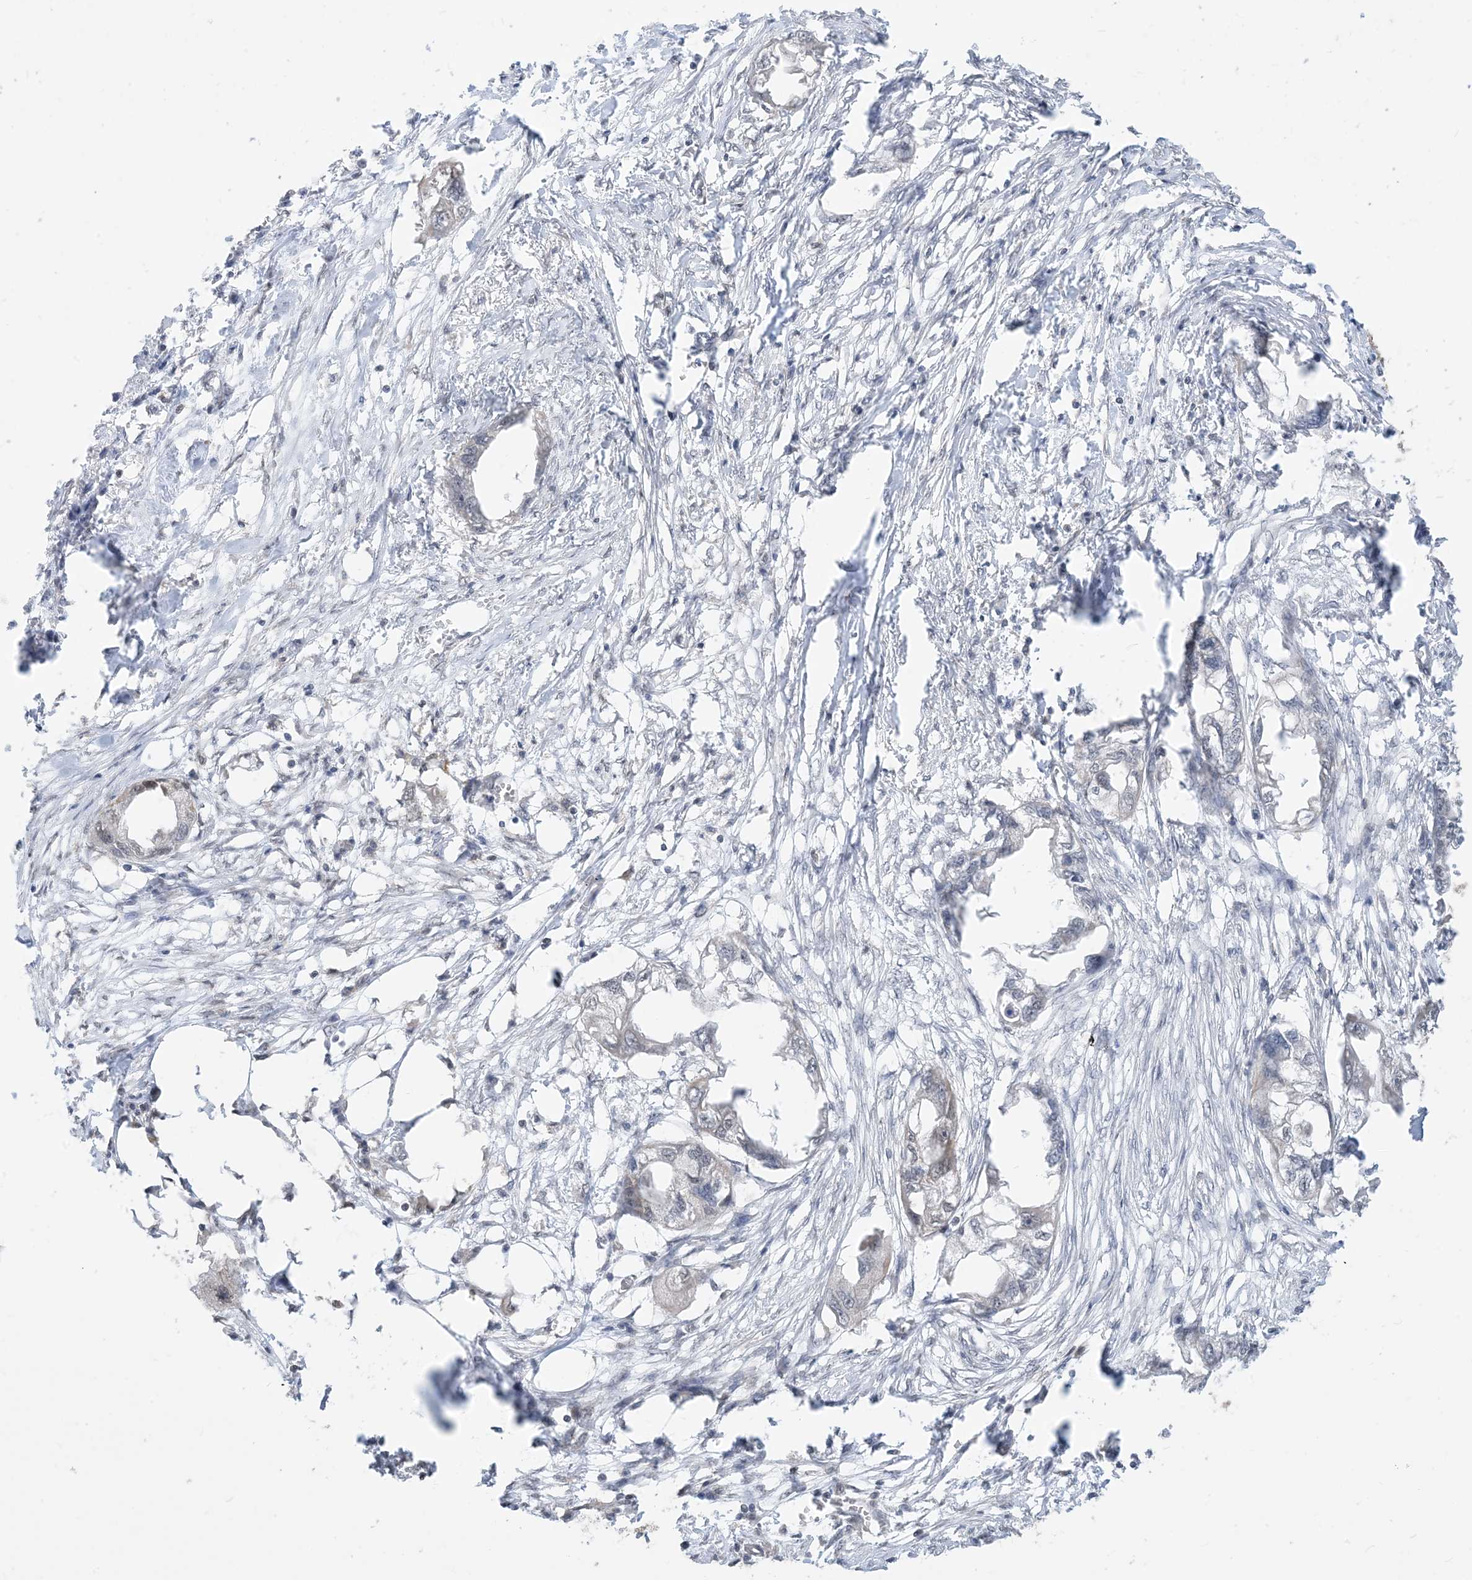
{"staining": {"intensity": "negative", "quantity": "none", "location": "none"}, "tissue": "endometrial cancer", "cell_type": "Tumor cells", "image_type": "cancer", "snomed": [{"axis": "morphology", "description": "Adenocarcinoma, NOS"}, {"axis": "morphology", "description": "Adenocarcinoma, metastatic, NOS"}, {"axis": "topography", "description": "Adipose tissue"}, {"axis": "topography", "description": "Endometrium"}], "caption": "This is a histopathology image of immunohistochemistry staining of adenocarcinoma (endometrial), which shows no staining in tumor cells.", "gene": "CASP4", "patient": {"sex": "female", "age": 67}}